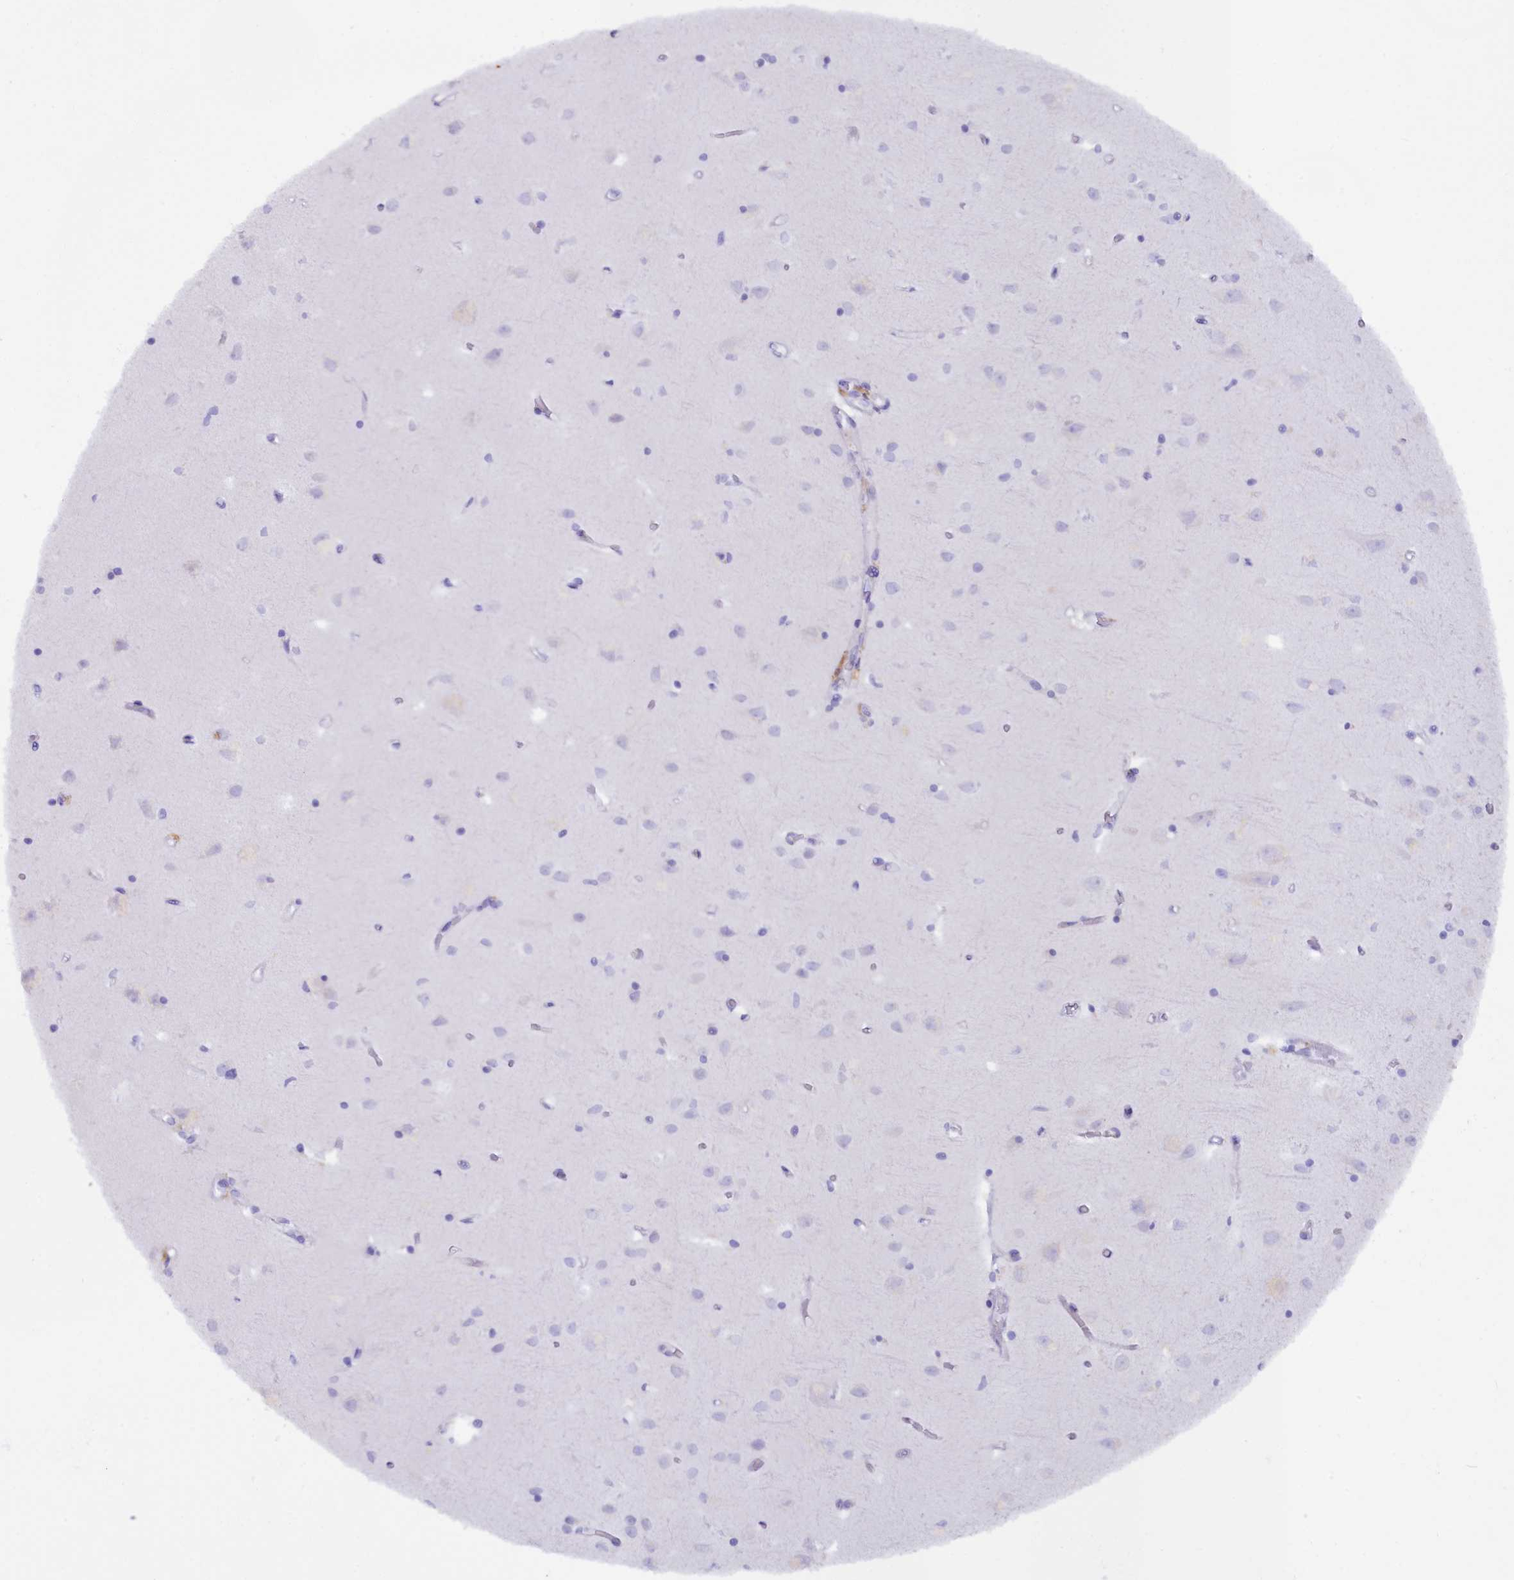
{"staining": {"intensity": "negative", "quantity": "none", "location": "none"}, "tissue": "cerebral cortex", "cell_type": "Endothelial cells", "image_type": "normal", "snomed": [{"axis": "morphology", "description": "Normal tissue, NOS"}, {"axis": "topography", "description": "Cerebral cortex"}], "caption": "The photomicrograph demonstrates no significant positivity in endothelial cells of cerebral cortex. (Stains: DAB IHC with hematoxylin counter stain, Microscopy: brightfield microscopy at high magnification).", "gene": "ZSWIM4", "patient": {"sex": "female", "age": 64}}